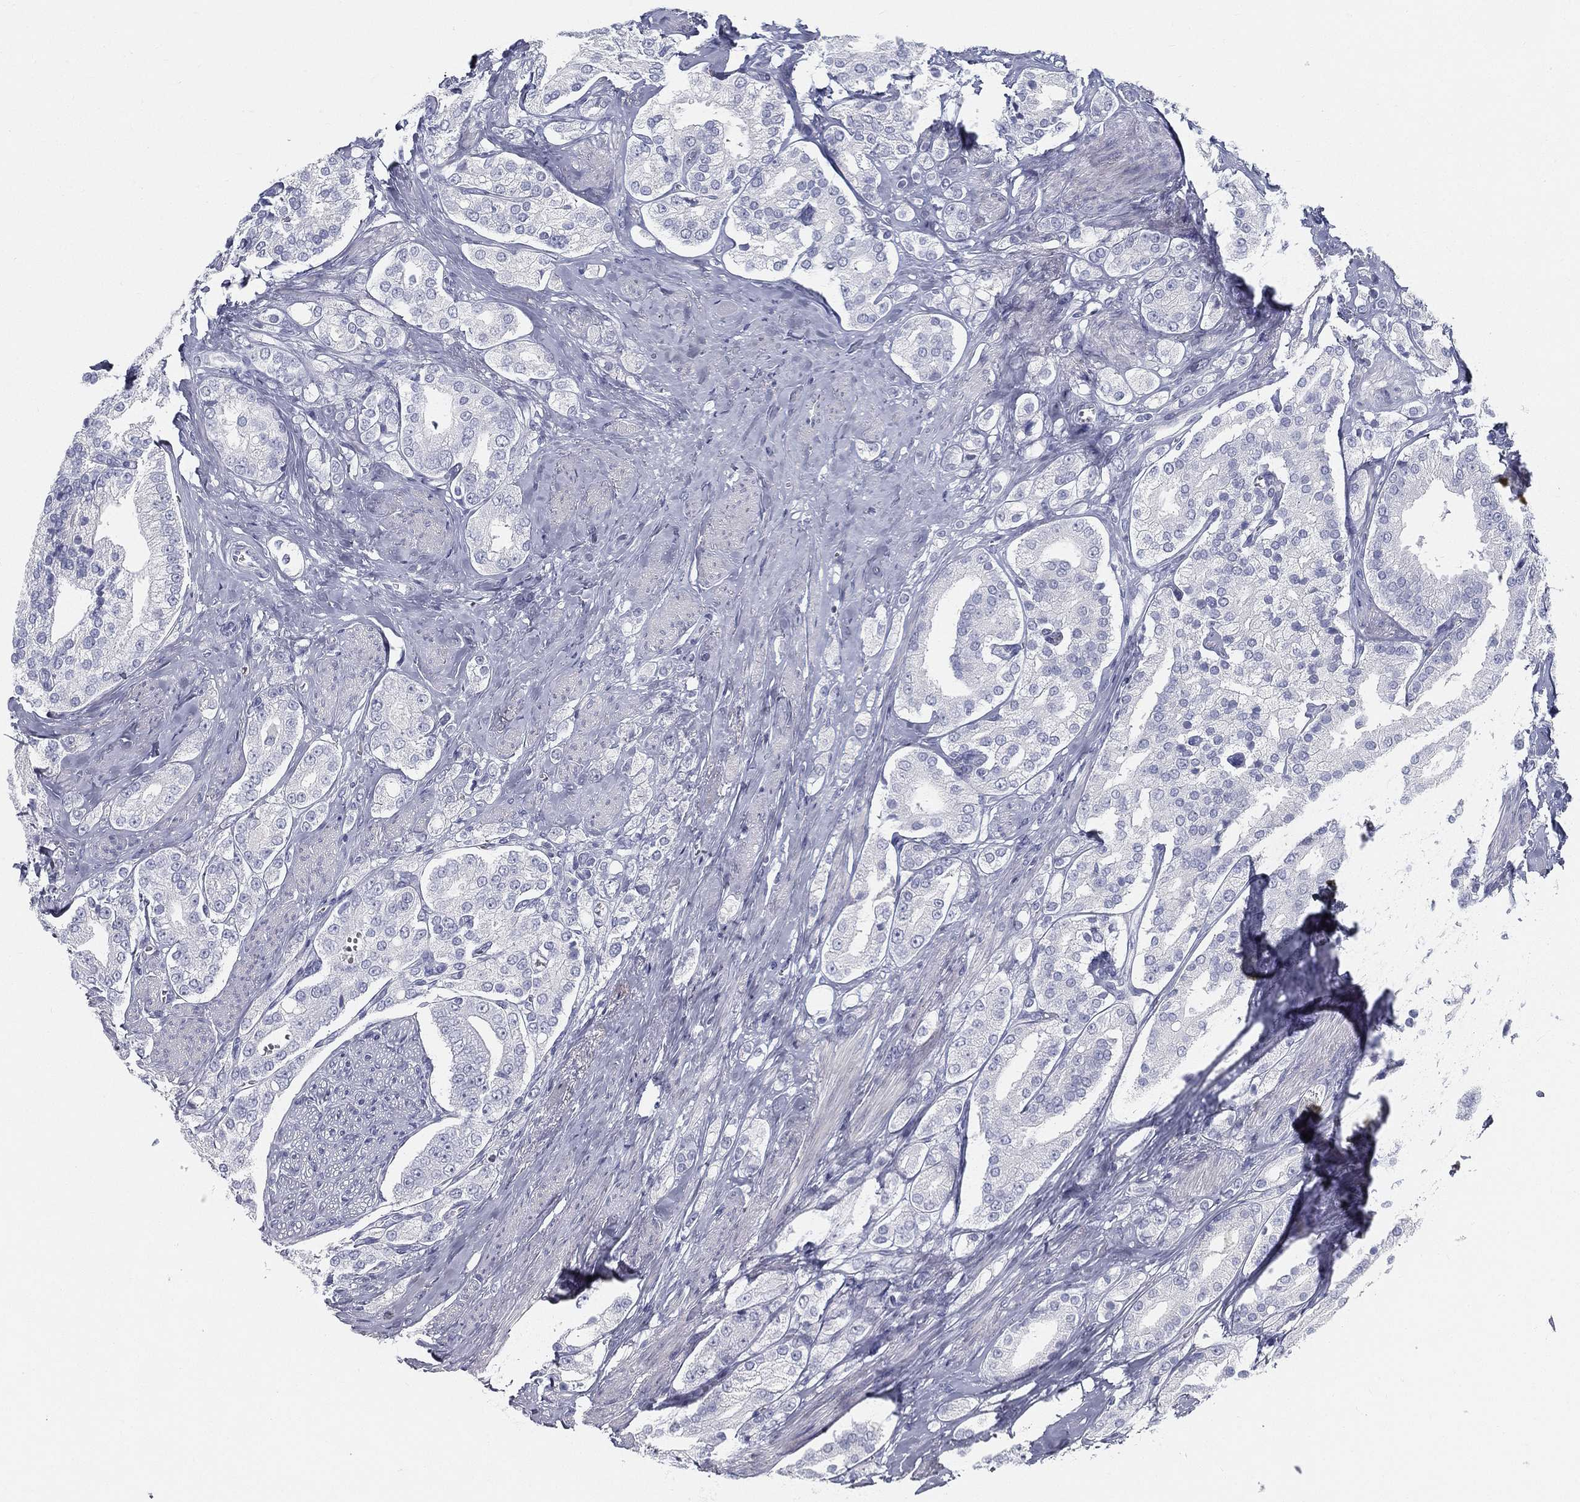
{"staining": {"intensity": "negative", "quantity": "none", "location": "none"}, "tissue": "prostate cancer", "cell_type": "Tumor cells", "image_type": "cancer", "snomed": [{"axis": "morphology", "description": "Adenocarcinoma, NOS"}, {"axis": "topography", "description": "Prostate and seminal vesicle, NOS"}, {"axis": "topography", "description": "Prostate"}], "caption": "Immunohistochemistry micrograph of neoplastic tissue: human prostate cancer (adenocarcinoma) stained with DAB (3,3'-diaminobenzidine) exhibits no significant protein positivity in tumor cells. (DAB IHC, high magnification).", "gene": "SPPL2C", "patient": {"sex": "male", "age": 67}}